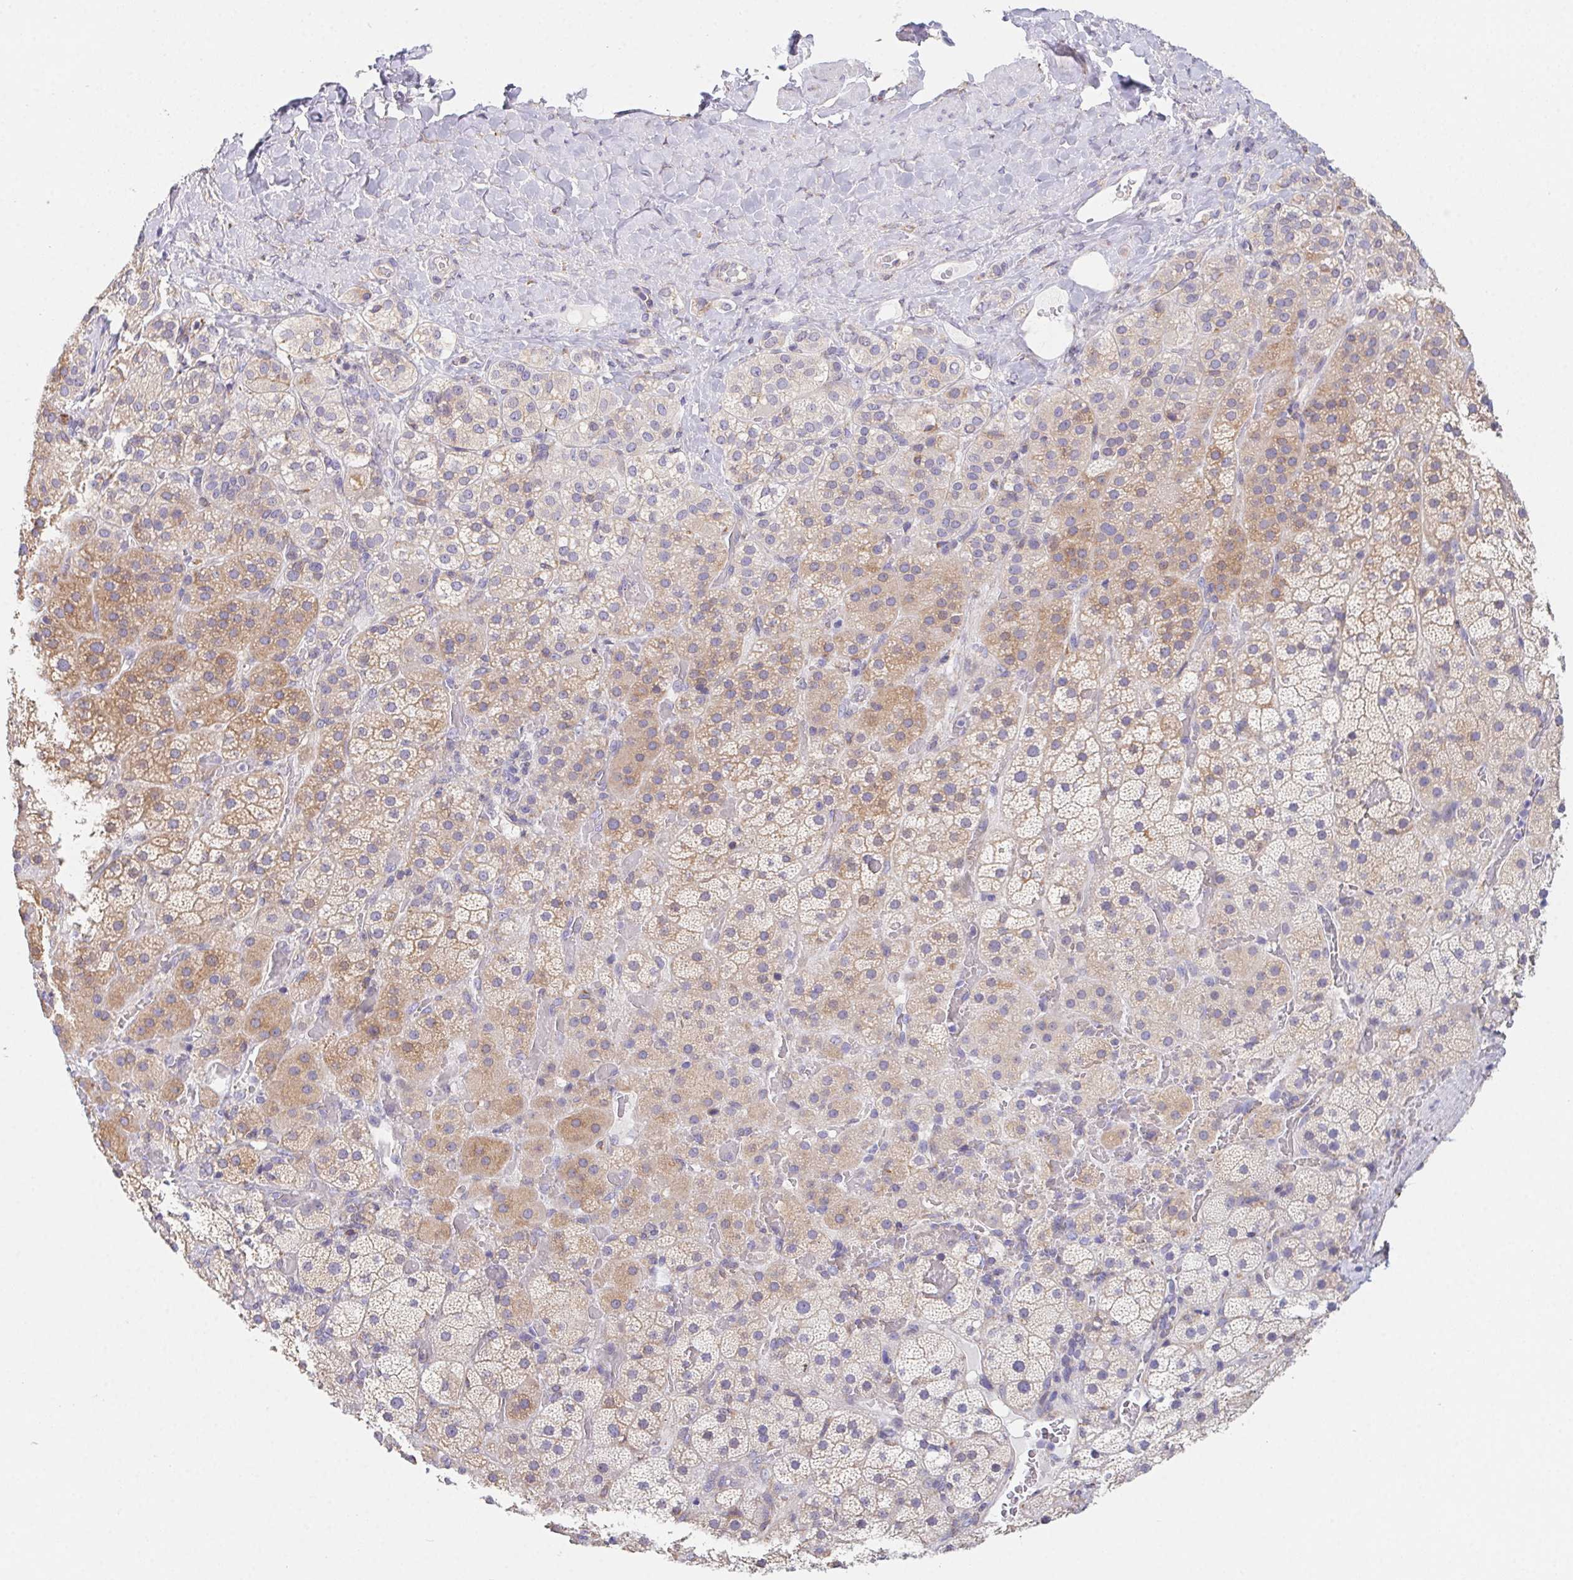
{"staining": {"intensity": "moderate", "quantity": "25%-75%", "location": "cytoplasmic/membranous"}, "tissue": "adrenal gland", "cell_type": "Glandular cells", "image_type": "normal", "snomed": [{"axis": "morphology", "description": "Normal tissue, NOS"}, {"axis": "topography", "description": "Adrenal gland"}], "caption": "High-power microscopy captured an IHC micrograph of normal adrenal gland, revealing moderate cytoplasmic/membranous positivity in approximately 25%-75% of glandular cells.", "gene": "ADAM8", "patient": {"sex": "male", "age": 57}}